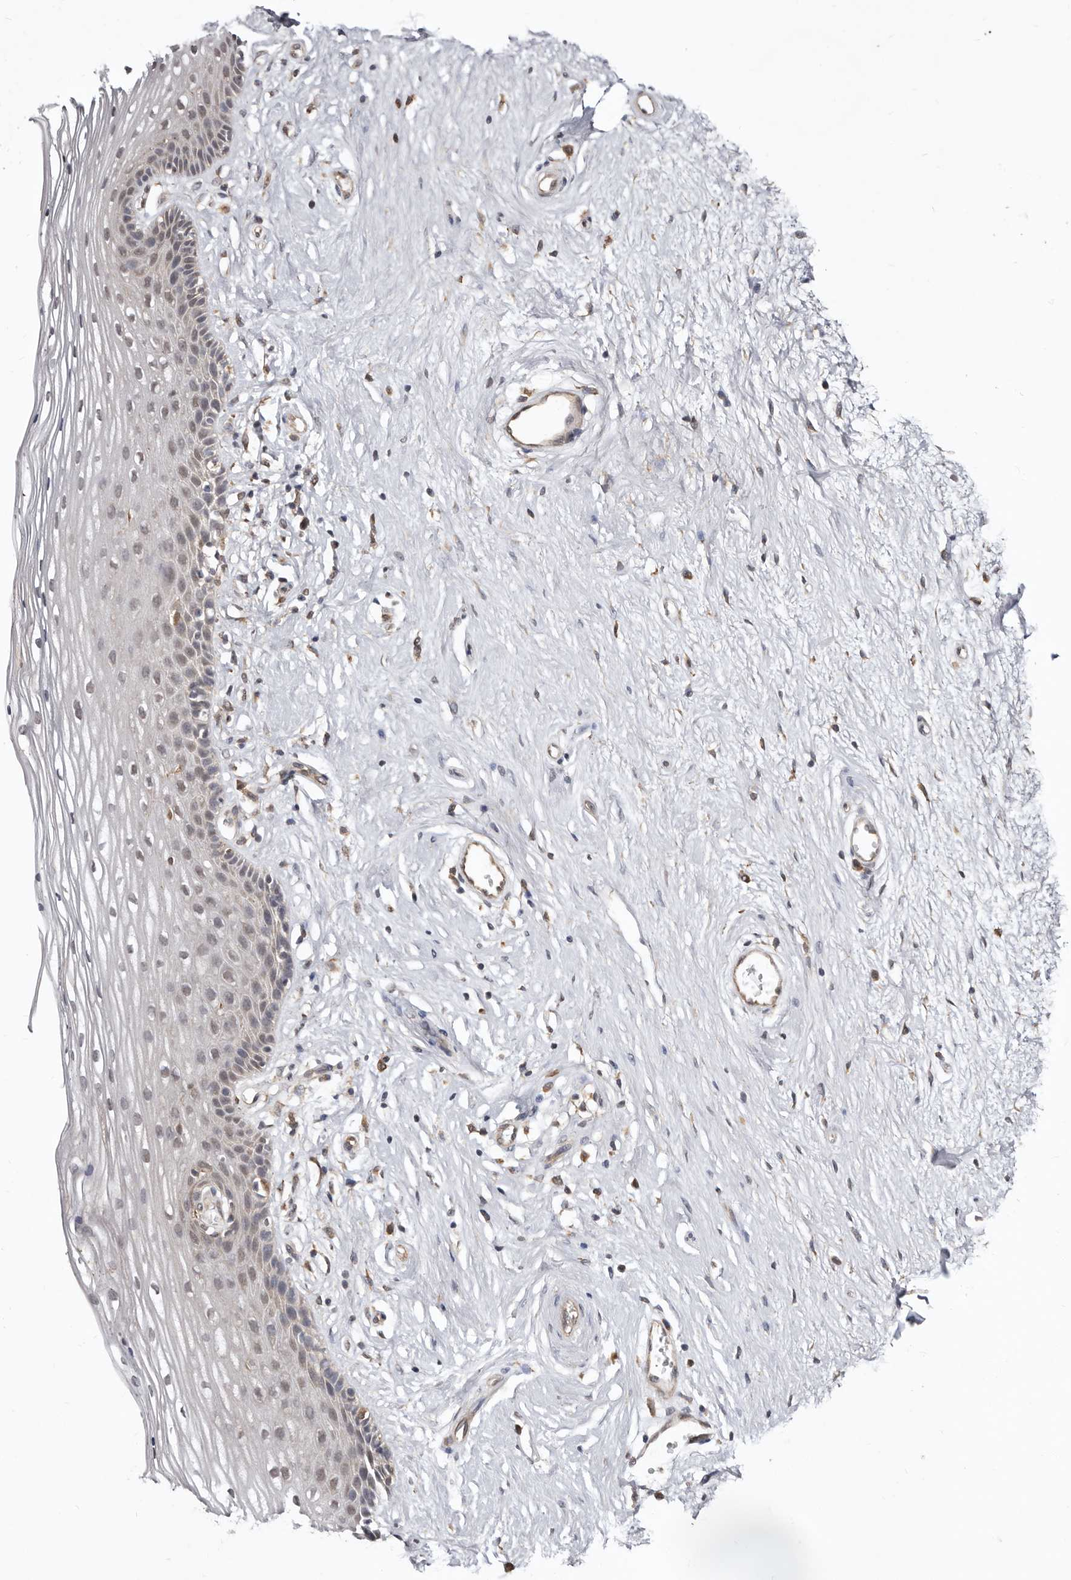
{"staining": {"intensity": "negative", "quantity": "none", "location": "none"}, "tissue": "vagina", "cell_type": "Squamous epithelial cells", "image_type": "normal", "snomed": [{"axis": "morphology", "description": "Normal tissue, NOS"}, {"axis": "topography", "description": "Vagina"}], "caption": "High power microscopy histopathology image of an immunohistochemistry micrograph of unremarkable vagina, revealing no significant positivity in squamous epithelial cells.", "gene": "RRM2B", "patient": {"sex": "female", "age": 46}}